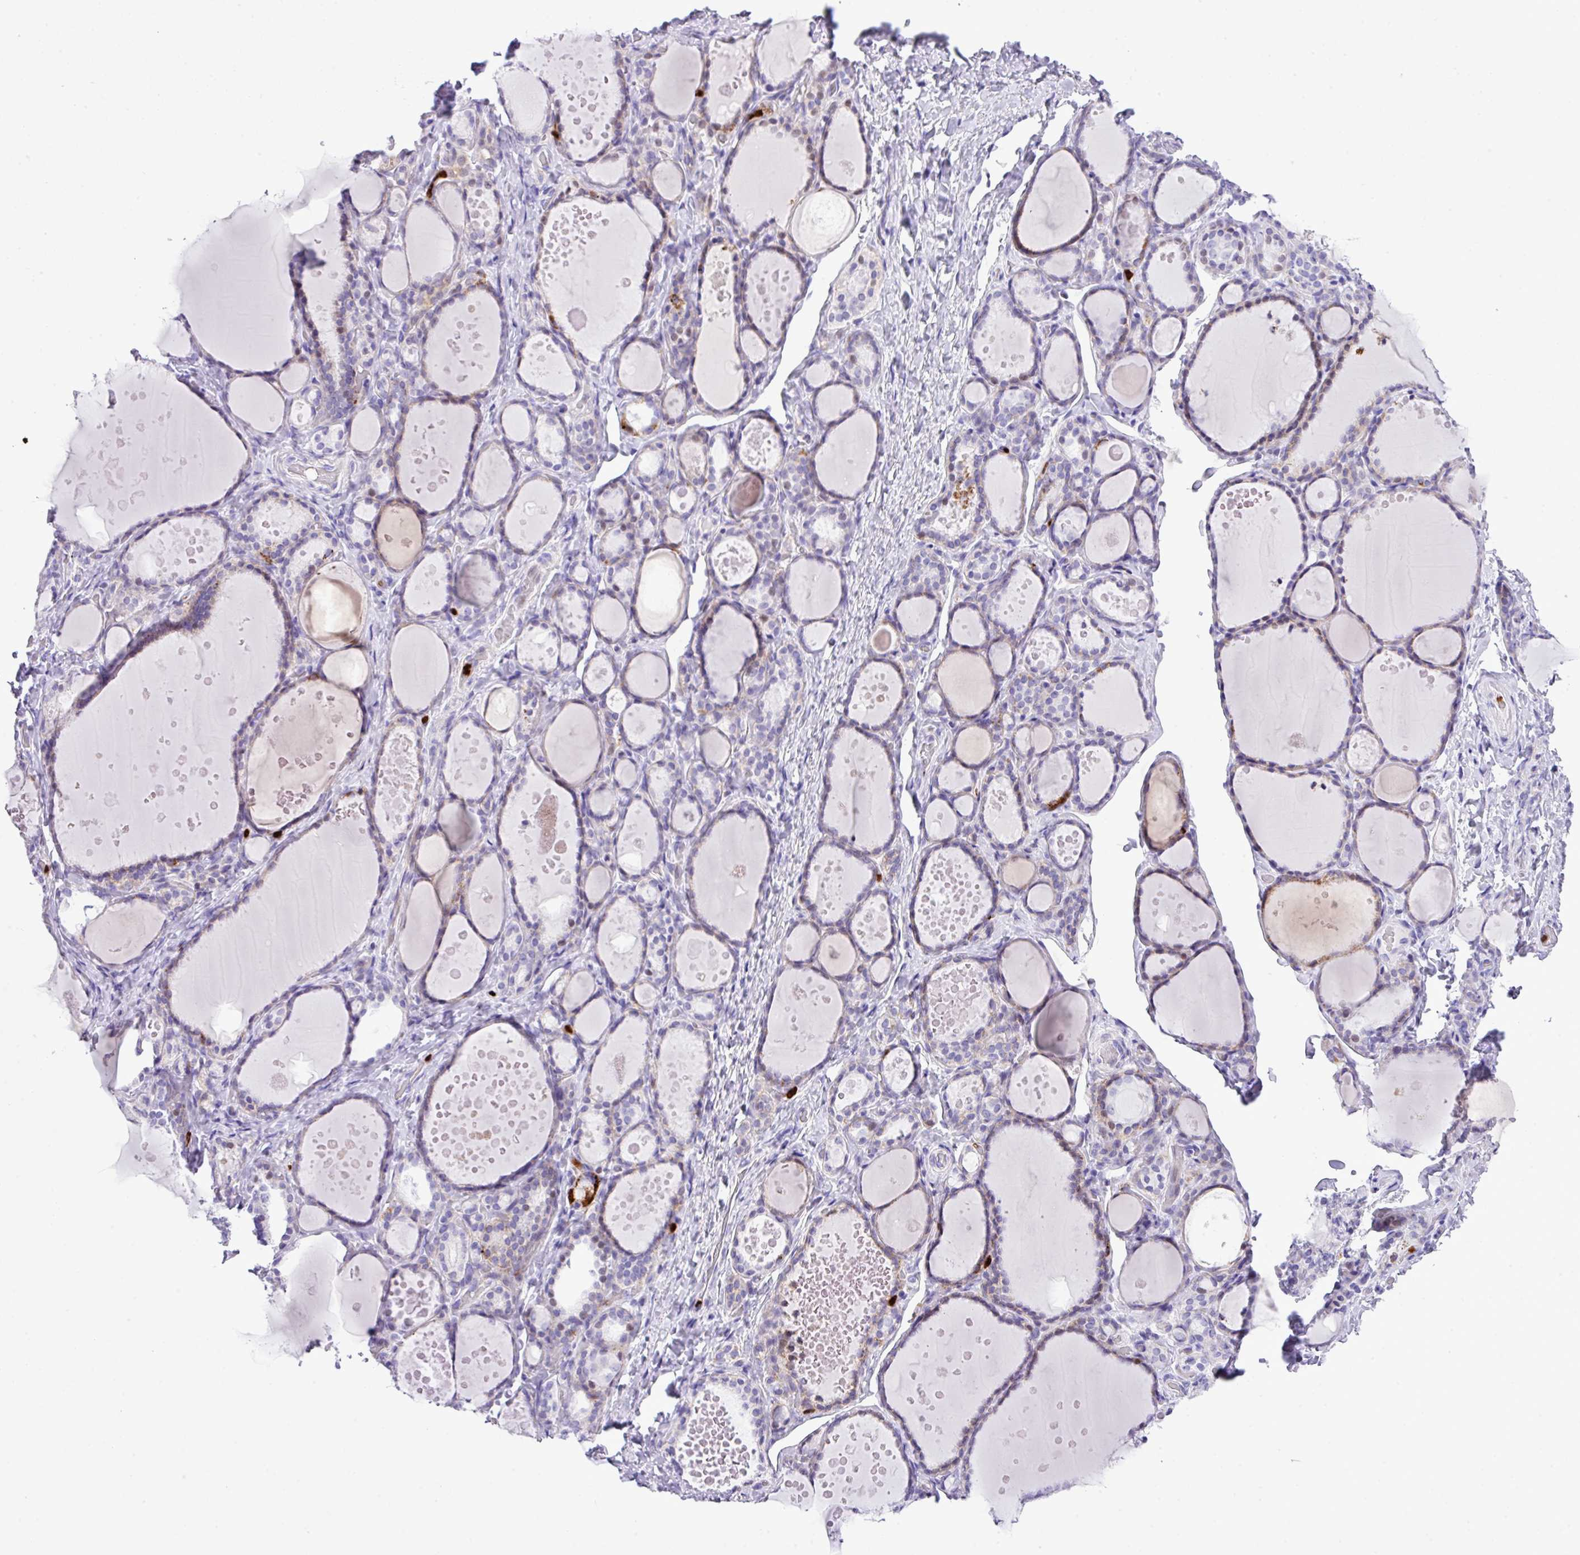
{"staining": {"intensity": "moderate", "quantity": "<25%", "location": "cytoplasmic/membranous,nuclear"}, "tissue": "thyroid gland", "cell_type": "Glandular cells", "image_type": "normal", "snomed": [{"axis": "morphology", "description": "Normal tissue, NOS"}, {"axis": "topography", "description": "Thyroid gland"}], "caption": "An image showing moderate cytoplasmic/membranous,nuclear staining in about <25% of glandular cells in unremarkable thyroid gland, as visualized by brown immunohistochemical staining.", "gene": "RCAN2", "patient": {"sex": "female", "age": 46}}